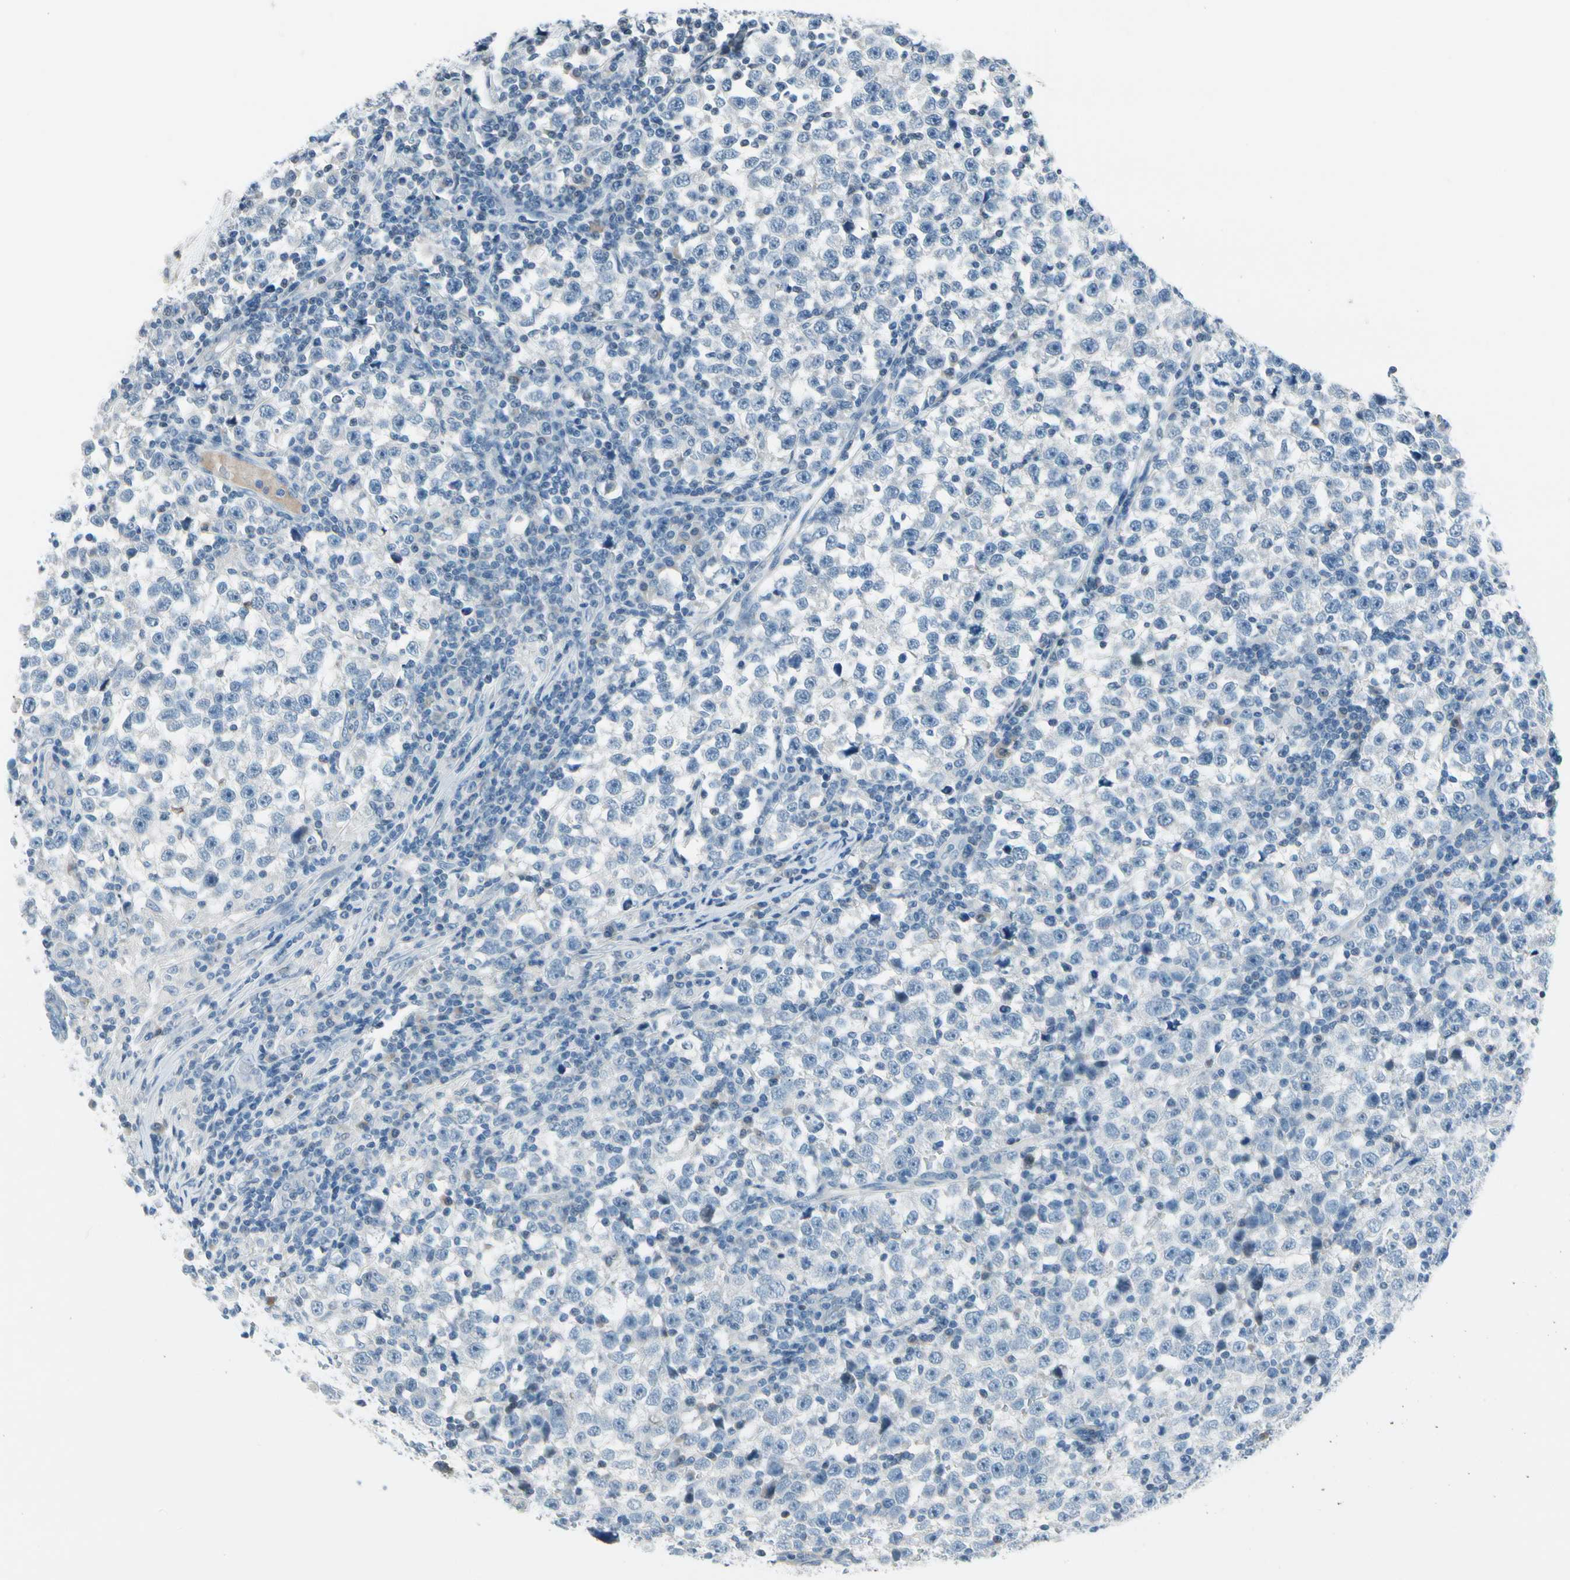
{"staining": {"intensity": "negative", "quantity": "none", "location": "none"}, "tissue": "testis cancer", "cell_type": "Tumor cells", "image_type": "cancer", "snomed": [{"axis": "morphology", "description": "Seminoma, NOS"}, {"axis": "topography", "description": "Testis"}], "caption": "IHC of human seminoma (testis) displays no positivity in tumor cells.", "gene": "STK40", "patient": {"sex": "male", "age": 43}}